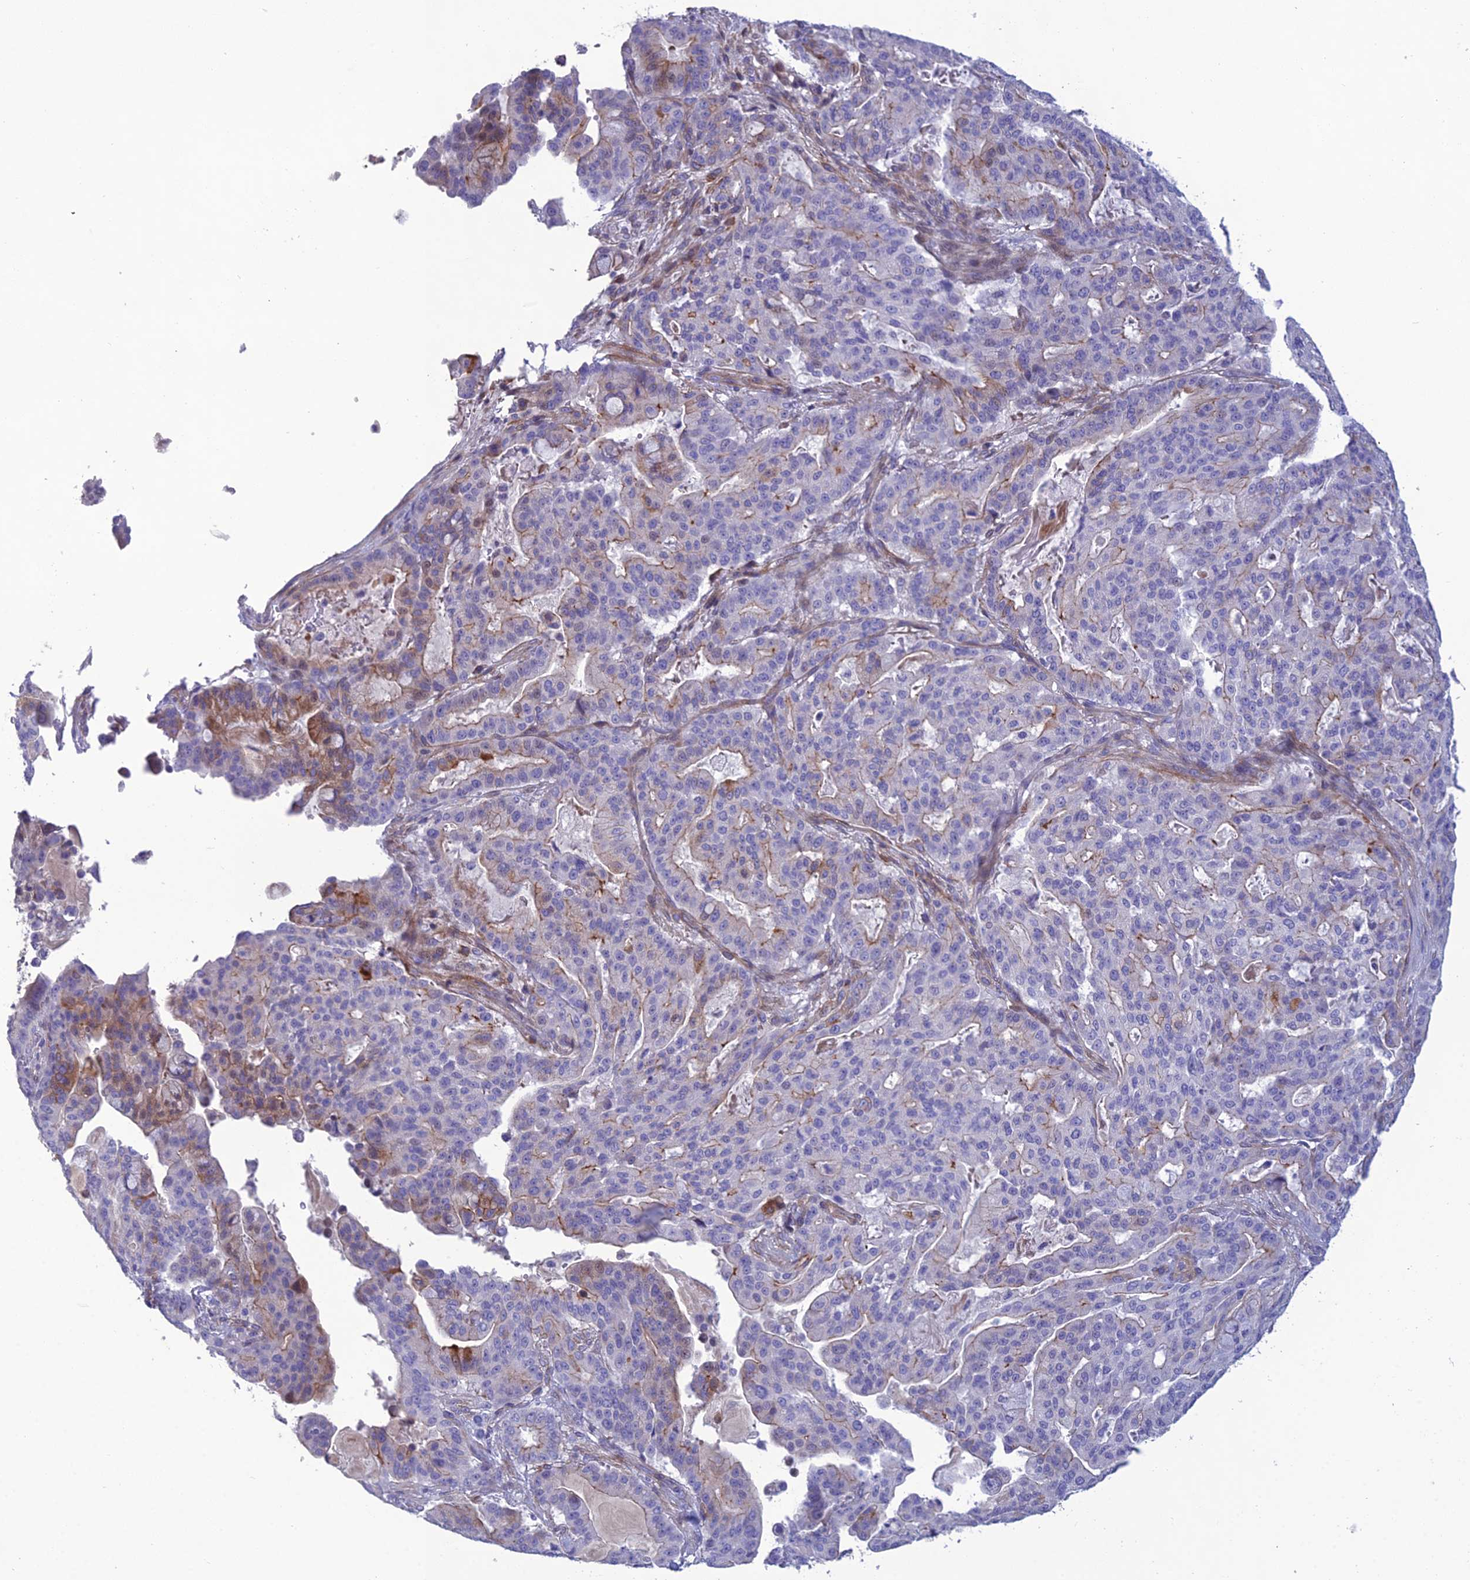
{"staining": {"intensity": "moderate", "quantity": "<25%", "location": "cytoplasmic/membranous"}, "tissue": "pancreatic cancer", "cell_type": "Tumor cells", "image_type": "cancer", "snomed": [{"axis": "morphology", "description": "Adenocarcinoma, NOS"}, {"axis": "topography", "description": "Pancreas"}], "caption": "Pancreatic adenocarcinoma tissue exhibits moderate cytoplasmic/membranous expression in approximately <25% of tumor cells Immunohistochemistry stains the protein of interest in brown and the nuclei are stained blue.", "gene": "OR56B1", "patient": {"sex": "male", "age": 63}}